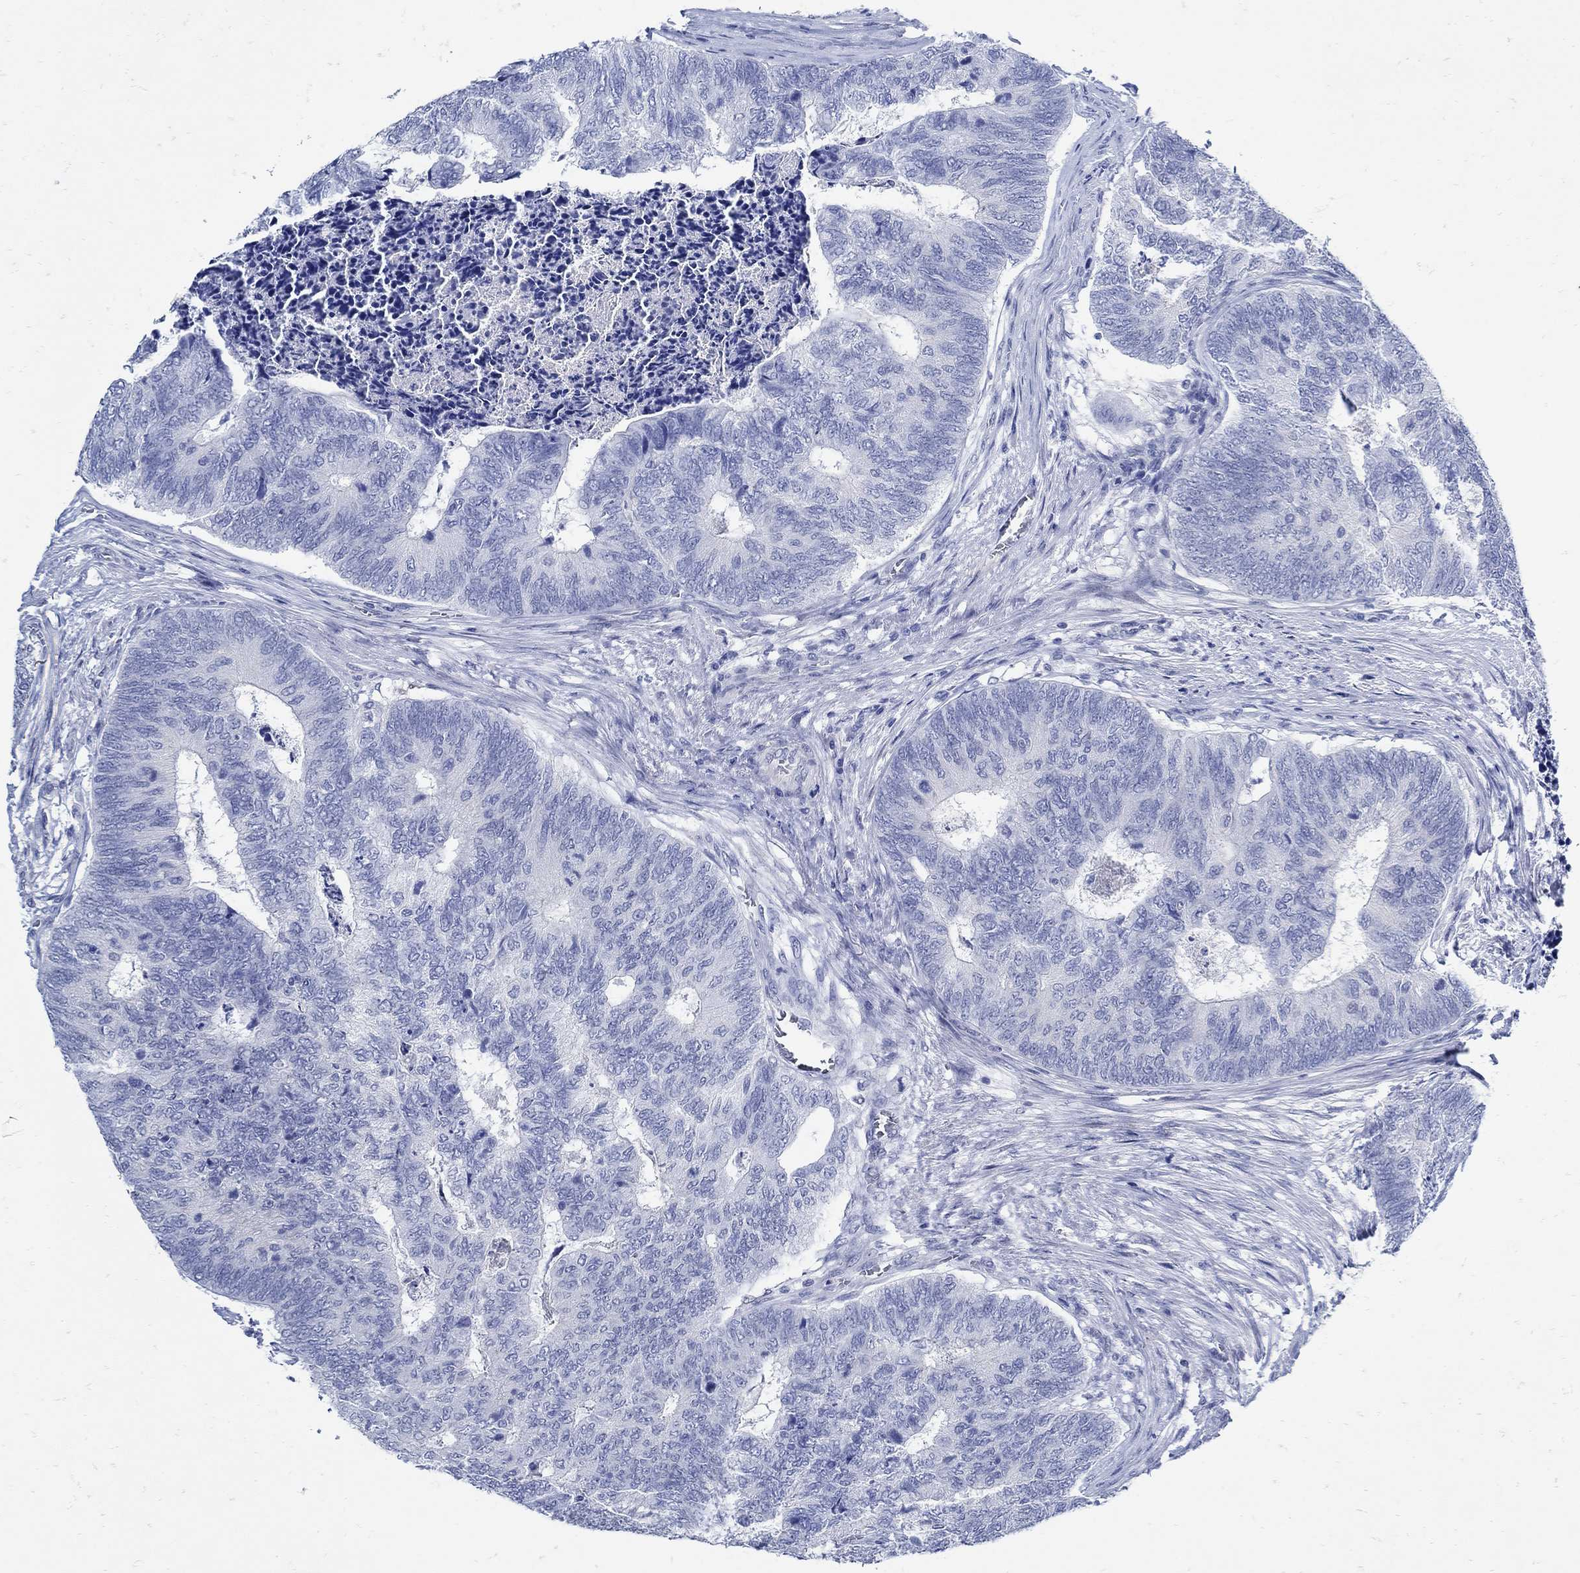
{"staining": {"intensity": "negative", "quantity": "none", "location": "none"}, "tissue": "colorectal cancer", "cell_type": "Tumor cells", "image_type": "cancer", "snomed": [{"axis": "morphology", "description": "Adenocarcinoma, NOS"}, {"axis": "topography", "description": "Colon"}], "caption": "Tumor cells are negative for brown protein staining in colorectal adenocarcinoma.", "gene": "NOS1", "patient": {"sex": "female", "age": 67}}